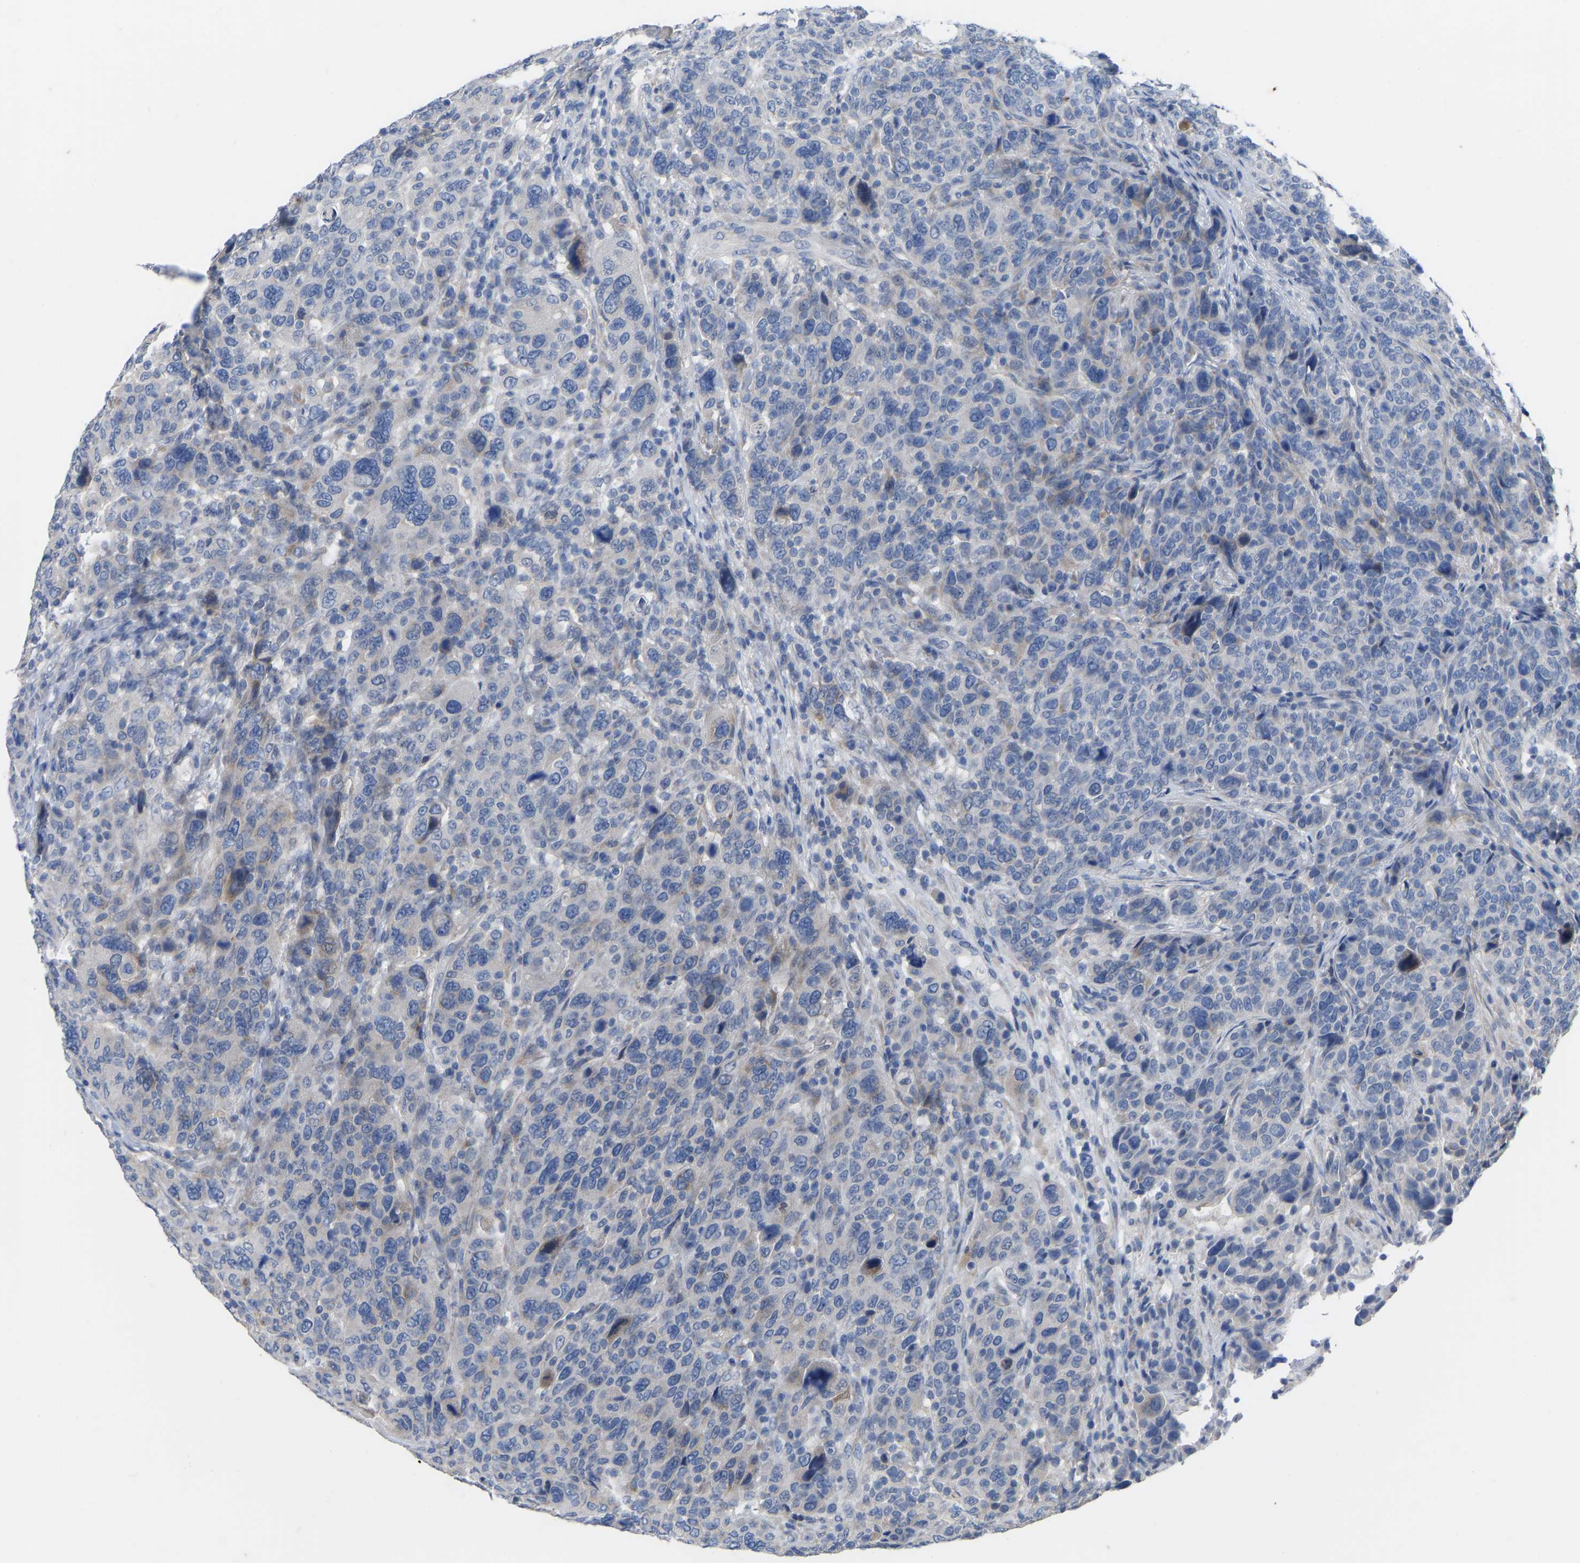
{"staining": {"intensity": "moderate", "quantity": "<25%", "location": "cytoplasmic/membranous"}, "tissue": "breast cancer", "cell_type": "Tumor cells", "image_type": "cancer", "snomed": [{"axis": "morphology", "description": "Duct carcinoma"}, {"axis": "topography", "description": "Breast"}], "caption": "A low amount of moderate cytoplasmic/membranous positivity is present in about <25% of tumor cells in invasive ductal carcinoma (breast) tissue. The protein of interest is shown in brown color, while the nuclei are stained blue.", "gene": "OLIG2", "patient": {"sex": "female", "age": 37}}